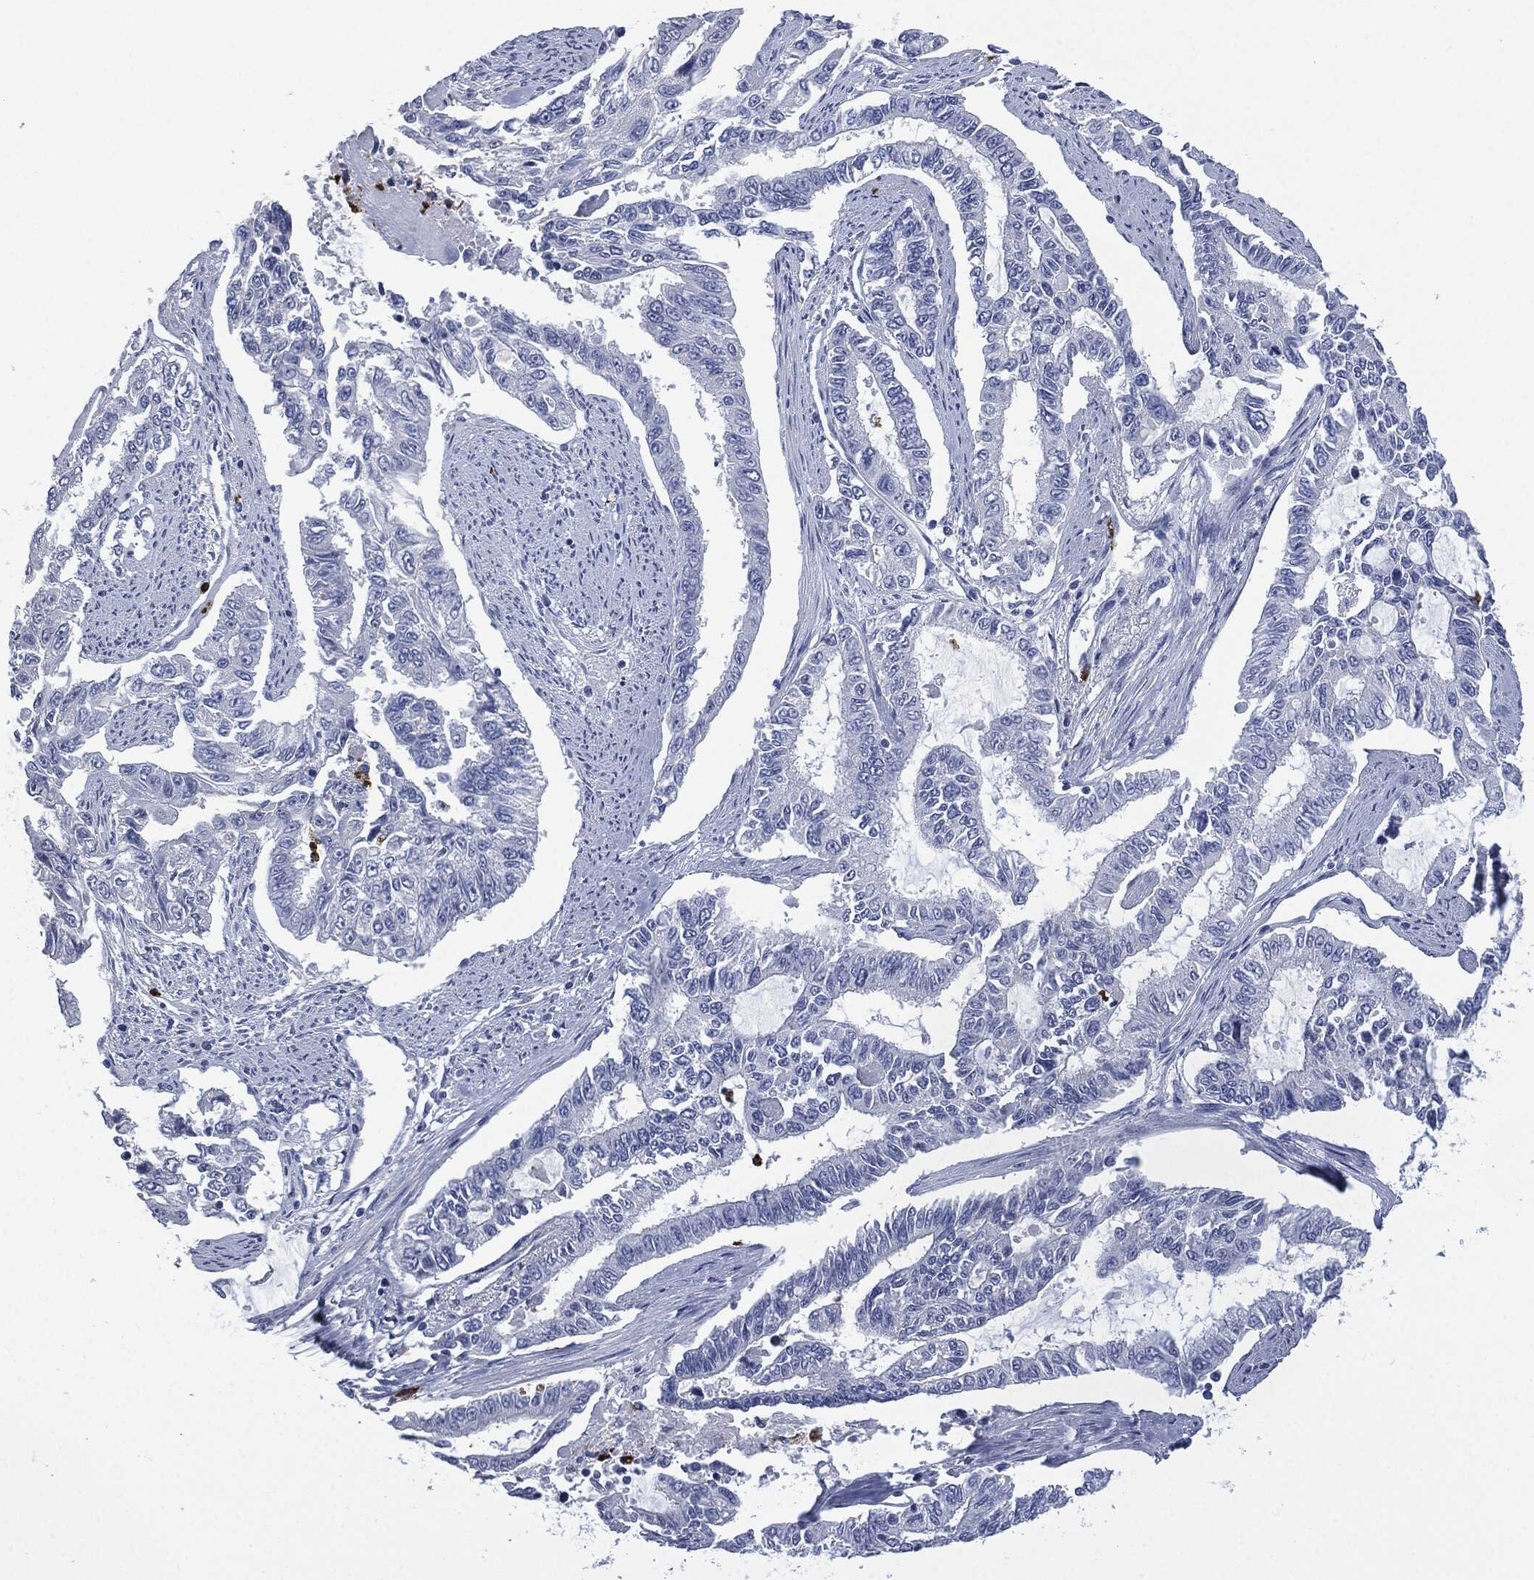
{"staining": {"intensity": "negative", "quantity": "none", "location": "none"}, "tissue": "endometrial cancer", "cell_type": "Tumor cells", "image_type": "cancer", "snomed": [{"axis": "morphology", "description": "Adenocarcinoma, NOS"}, {"axis": "topography", "description": "Uterus"}], "caption": "Endometrial cancer (adenocarcinoma) stained for a protein using IHC shows no positivity tumor cells.", "gene": "CEACAM8", "patient": {"sex": "female", "age": 59}}